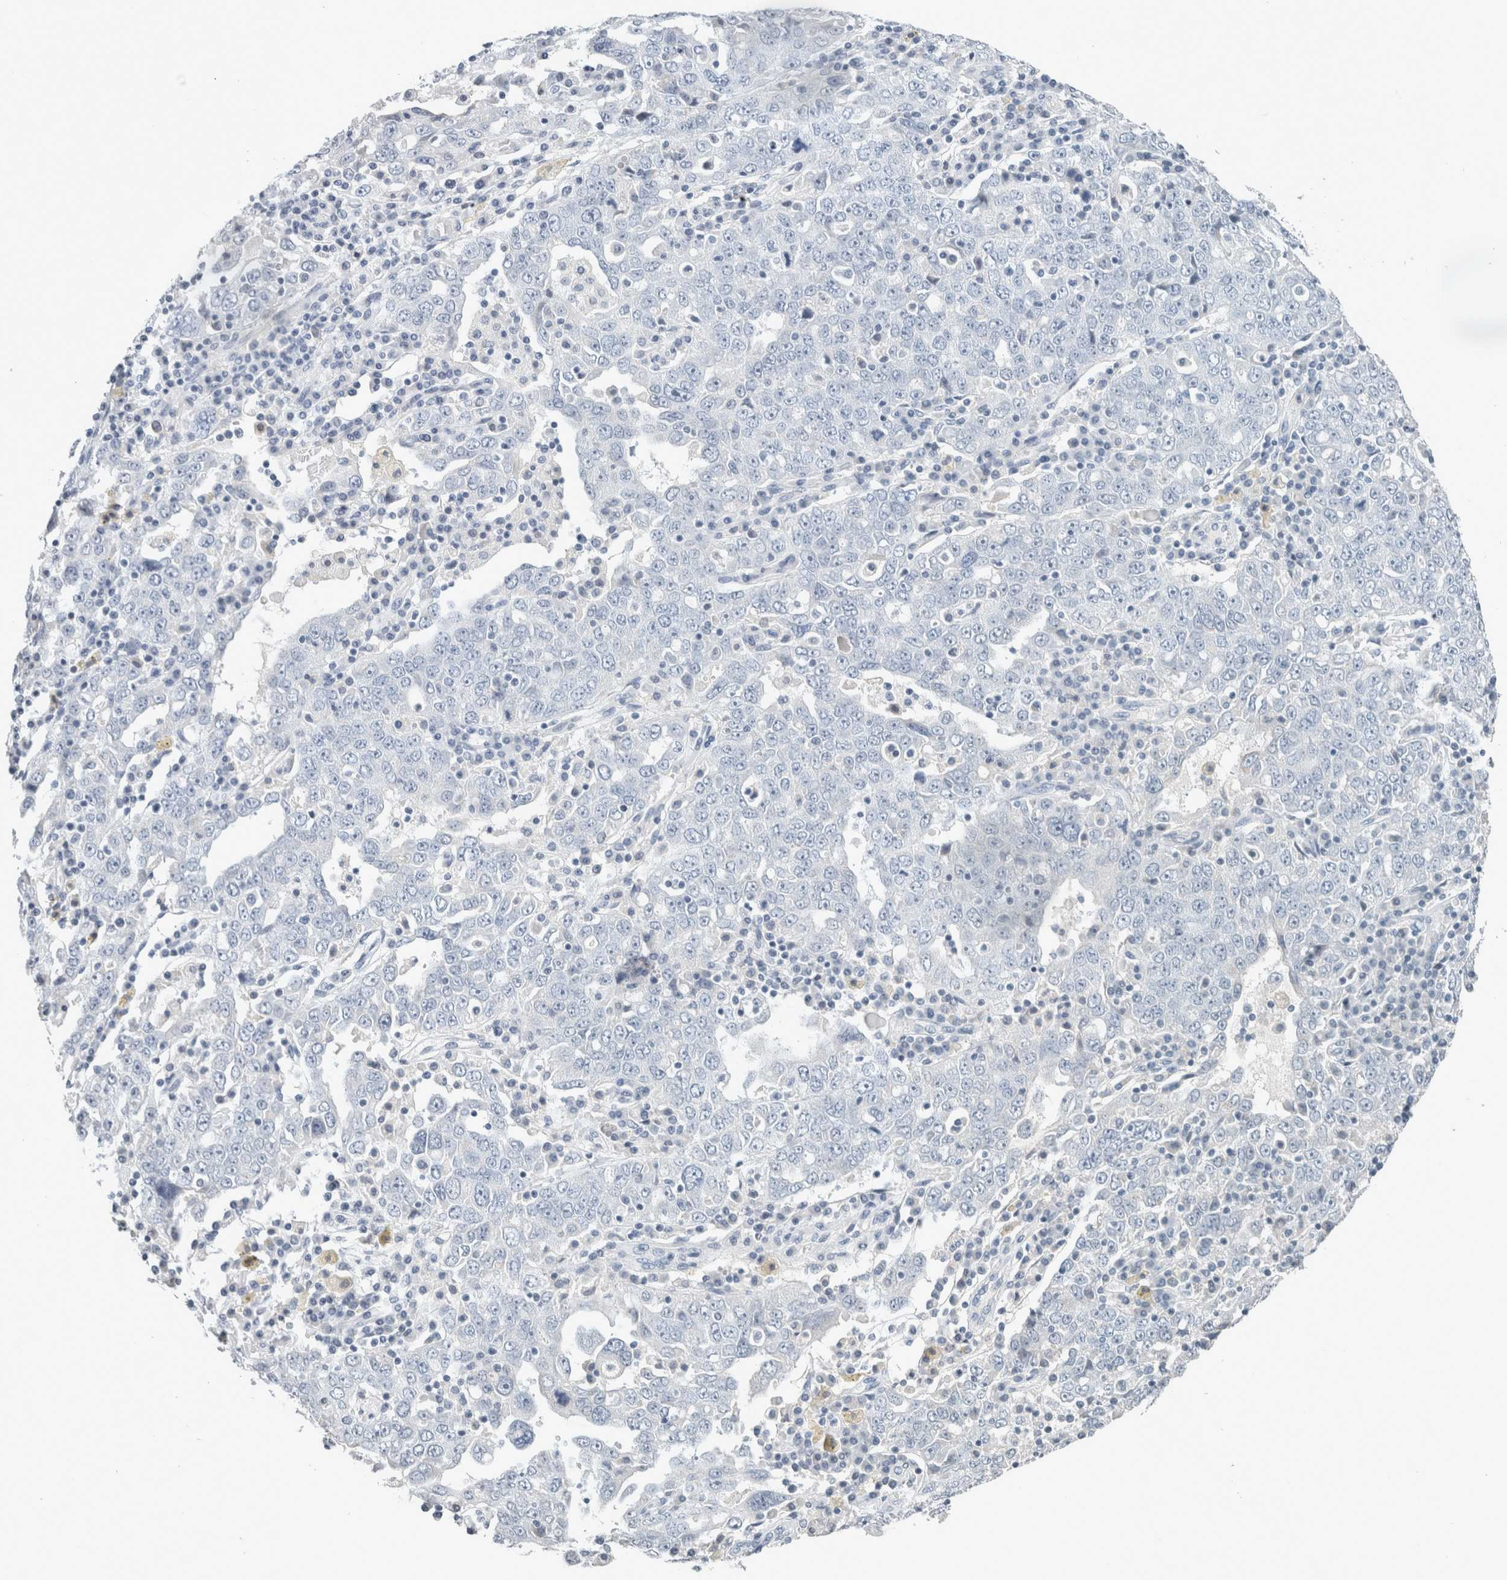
{"staining": {"intensity": "negative", "quantity": "none", "location": "none"}, "tissue": "ovarian cancer", "cell_type": "Tumor cells", "image_type": "cancer", "snomed": [{"axis": "morphology", "description": "Carcinoma, endometroid"}, {"axis": "topography", "description": "Ovary"}], "caption": "Tumor cells are negative for brown protein staining in ovarian cancer.", "gene": "CRAT", "patient": {"sex": "female", "age": 62}}